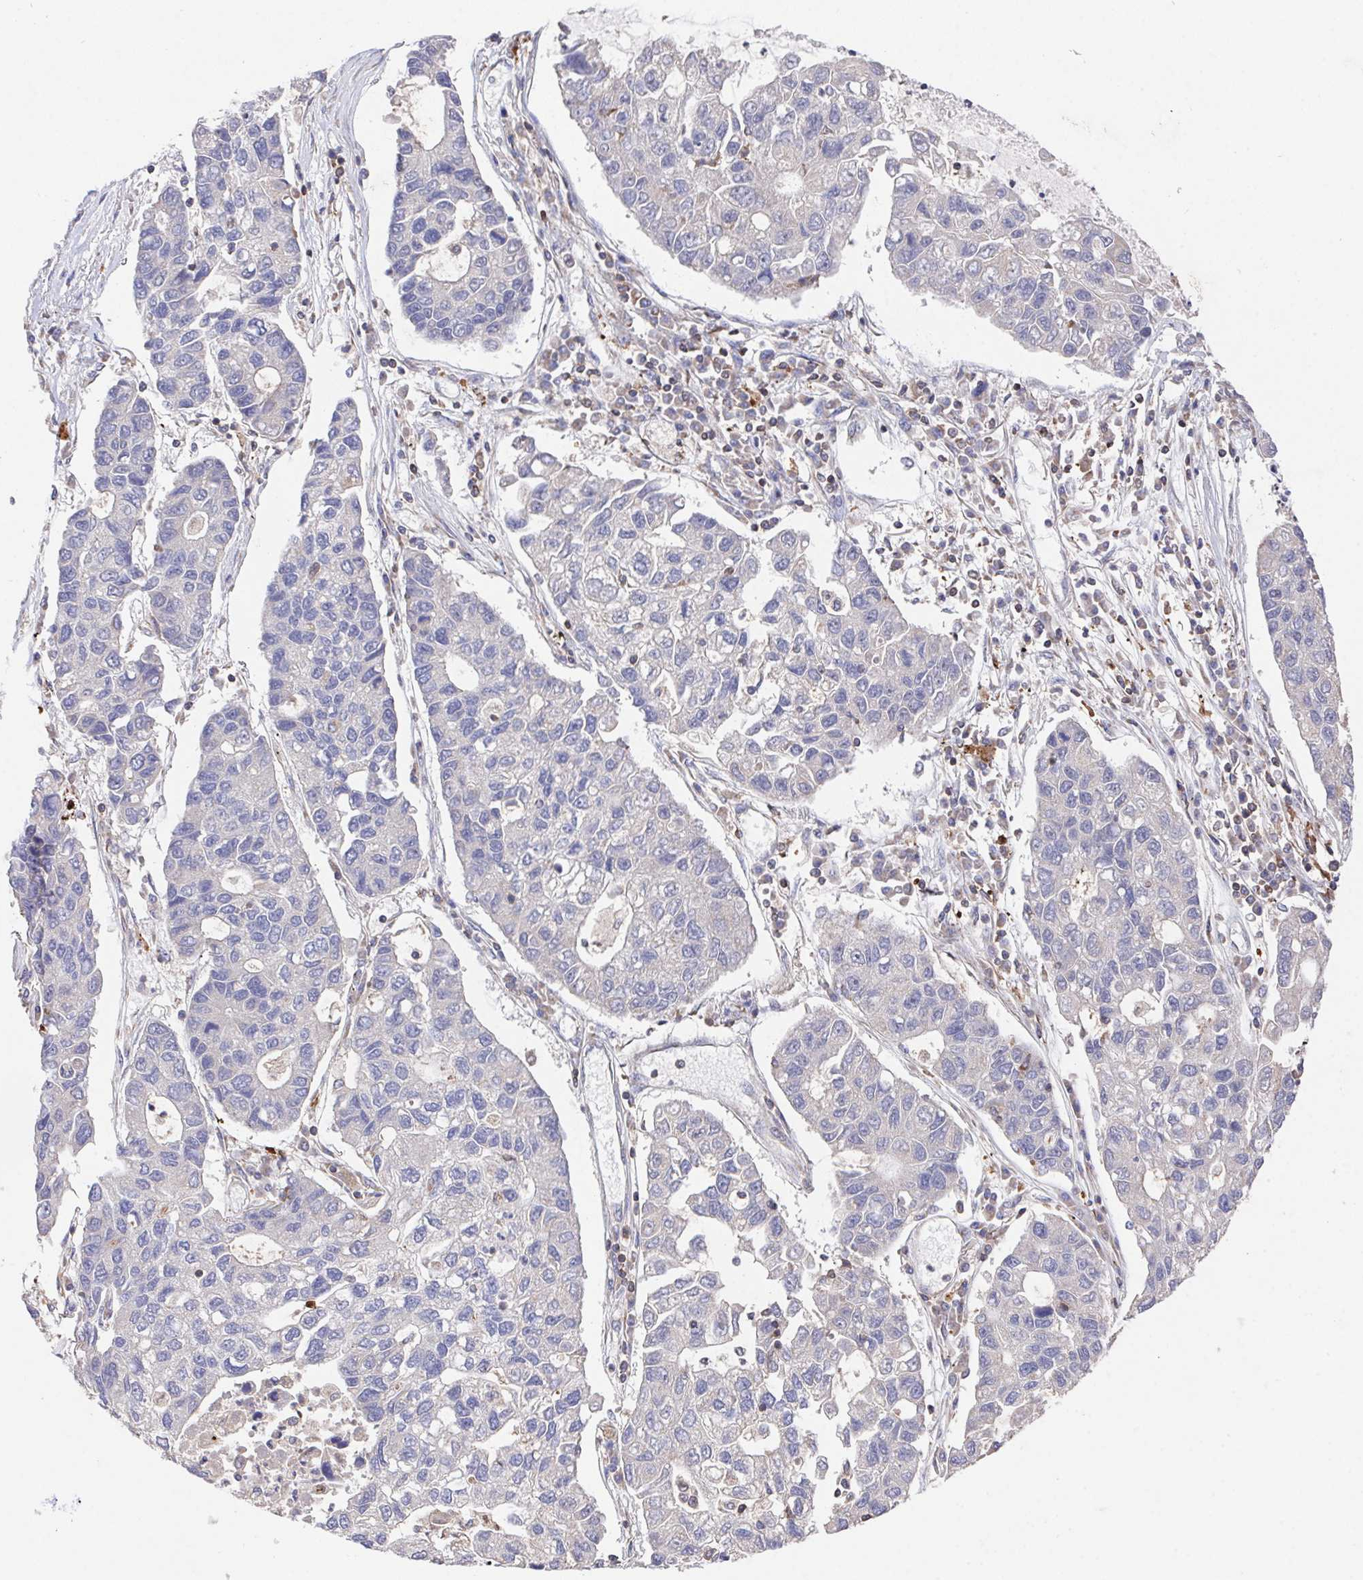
{"staining": {"intensity": "negative", "quantity": "none", "location": "none"}, "tissue": "lung cancer", "cell_type": "Tumor cells", "image_type": "cancer", "snomed": [{"axis": "morphology", "description": "Adenocarcinoma, NOS"}, {"axis": "topography", "description": "Bronchus"}, {"axis": "topography", "description": "Lung"}], "caption": "A high-resolution micrograph shows immunohistochemistry staining of lung cancer (adenocarcinoma), which displays no significant positivity in tumor cells.", "gene": "FAM241A", "patient": {"sex": "female", "age": 51}}